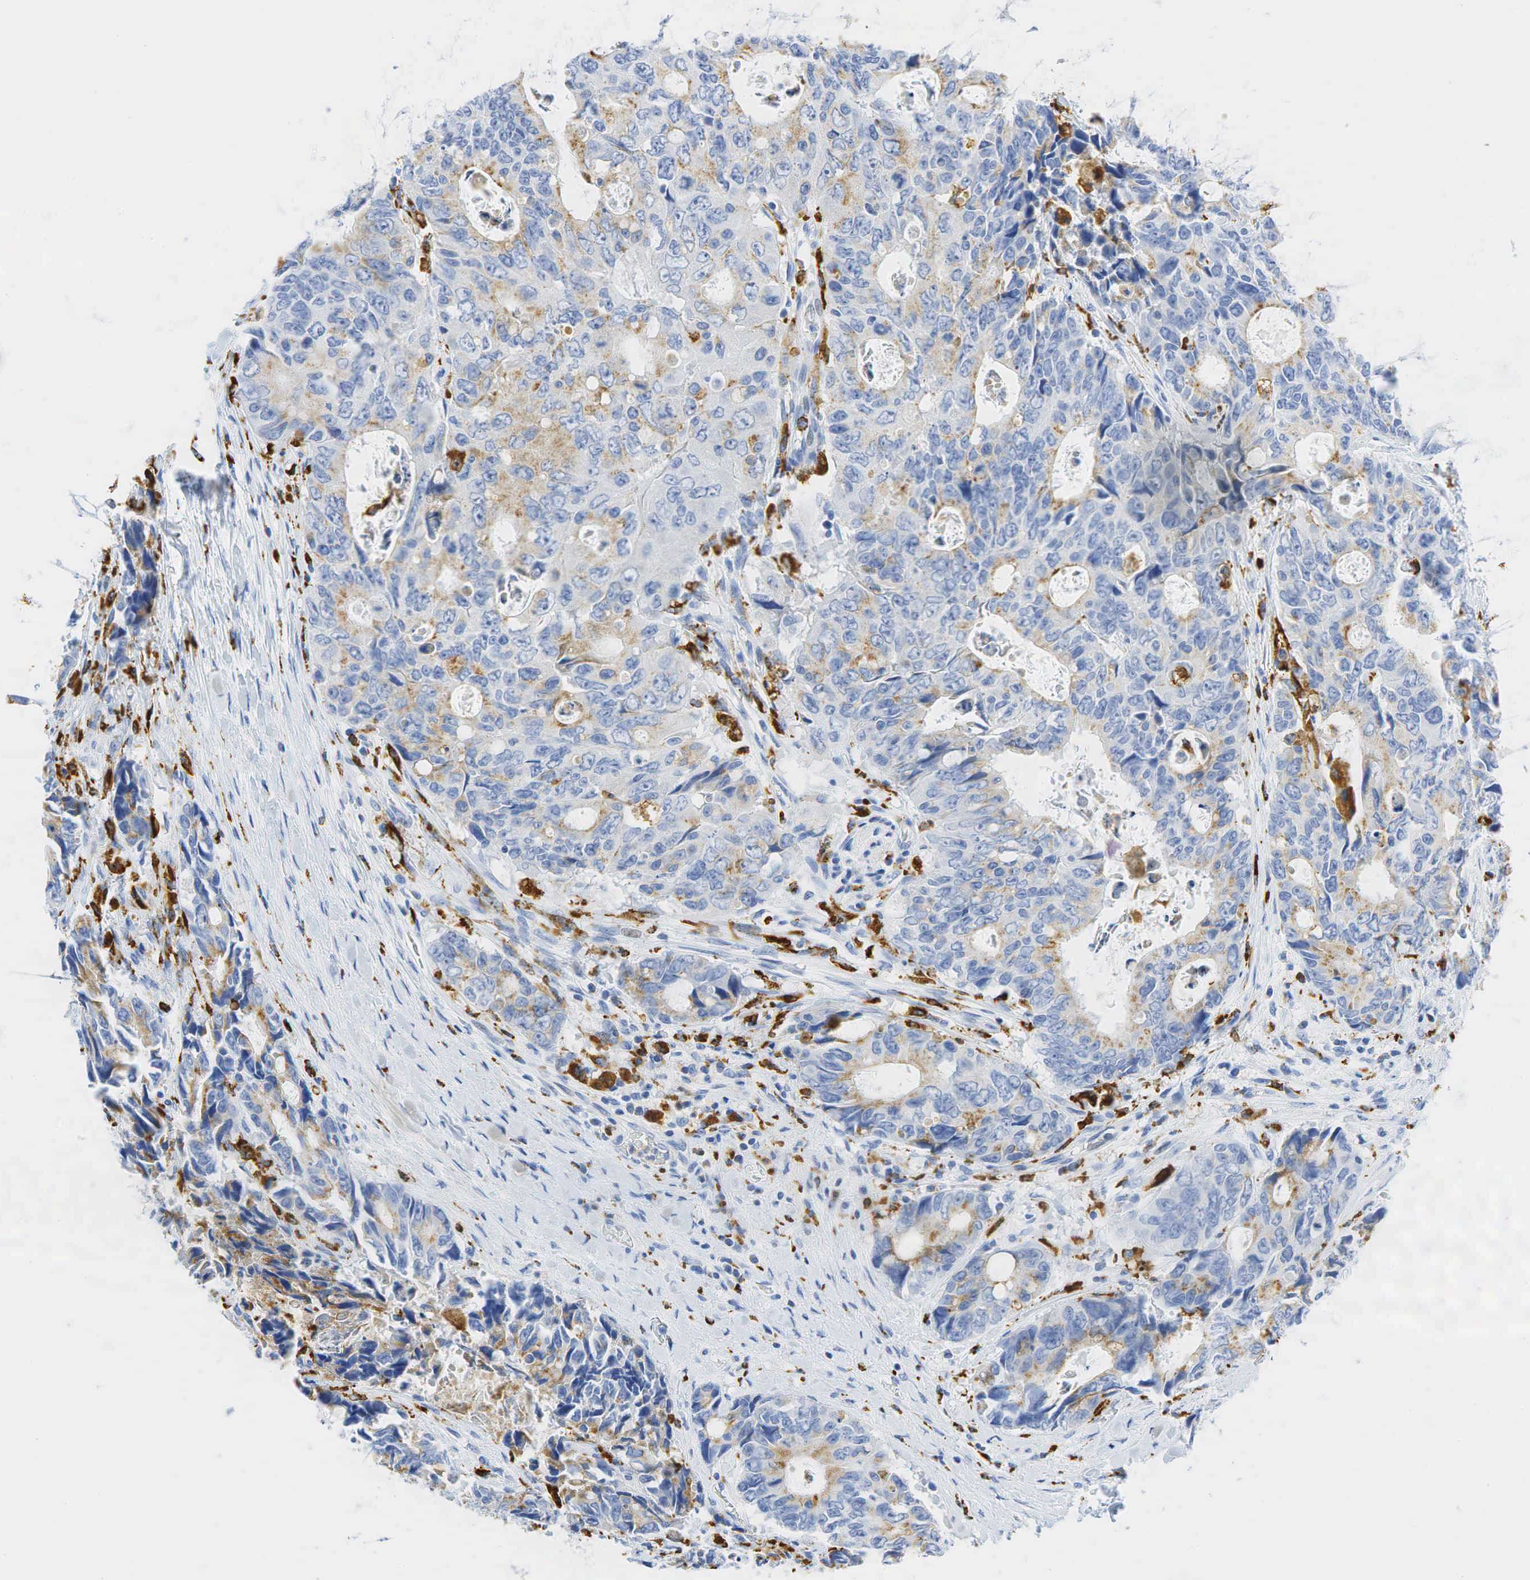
{"staining": {"intensity": "weak", "quantity": "<25%", "location": "cytoplasmic/membranous"}, "tissue": "colorectal cancer", "cell_type": "Tumor cells", "image_type": "cancer", "snomed": [{"axis": "morphology", "description": "Adenocarcinoma, NOS"}, {"axis": "topography", "description": "Rectum"}], "caption": "Immunohistochemical staining of human adenocarcinoma (colorectal) shows no significant expression in tumor cells.", "gene": "CD68", "patient": {"sex": "female", "age": 67}}